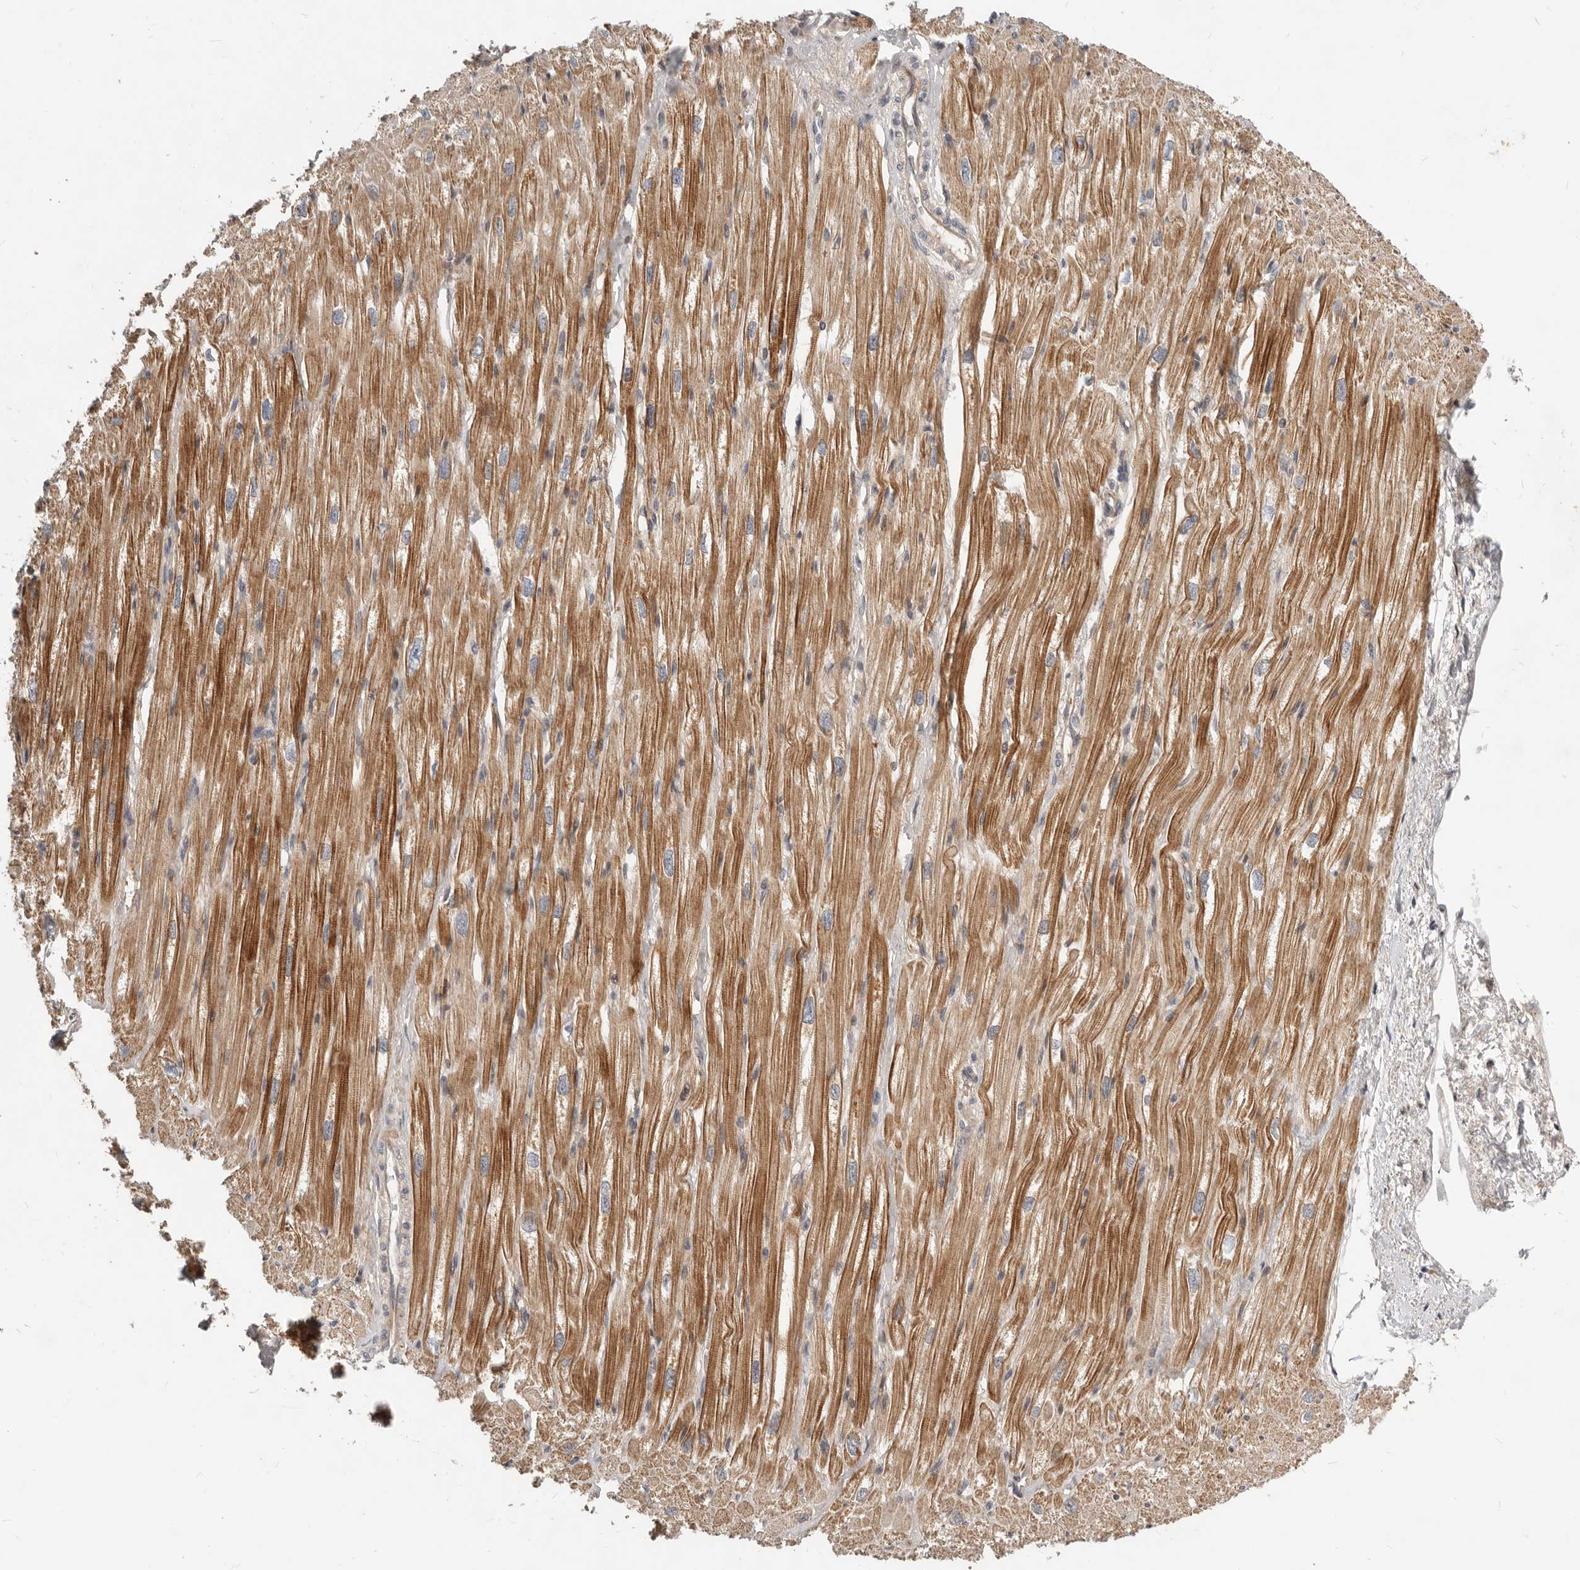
{"staining": {"intensity": "moderate", "quantity": ">75%", "location": "cytoplasmic/membranous"}, "tissue": "heart muscle", "cell_type": "Cardiomyocytes", "image_type": "normal", "snomed": [{"axis": "morphology", "description": "Normal tissue, NOS"}, {"axis": "topography", "description": "Heart"}], "caption": "Moderate cytoplasmic/membranous expression is appreciated in about >75% of cardiomyocytes in normal heart muscle. Using DAB (brown) and hematoxylin (blue) stains, captured at high magnification using brightfield microscopy.", "gene": "NPY4R2", "patient": {"sex": "male", "age": 50}}